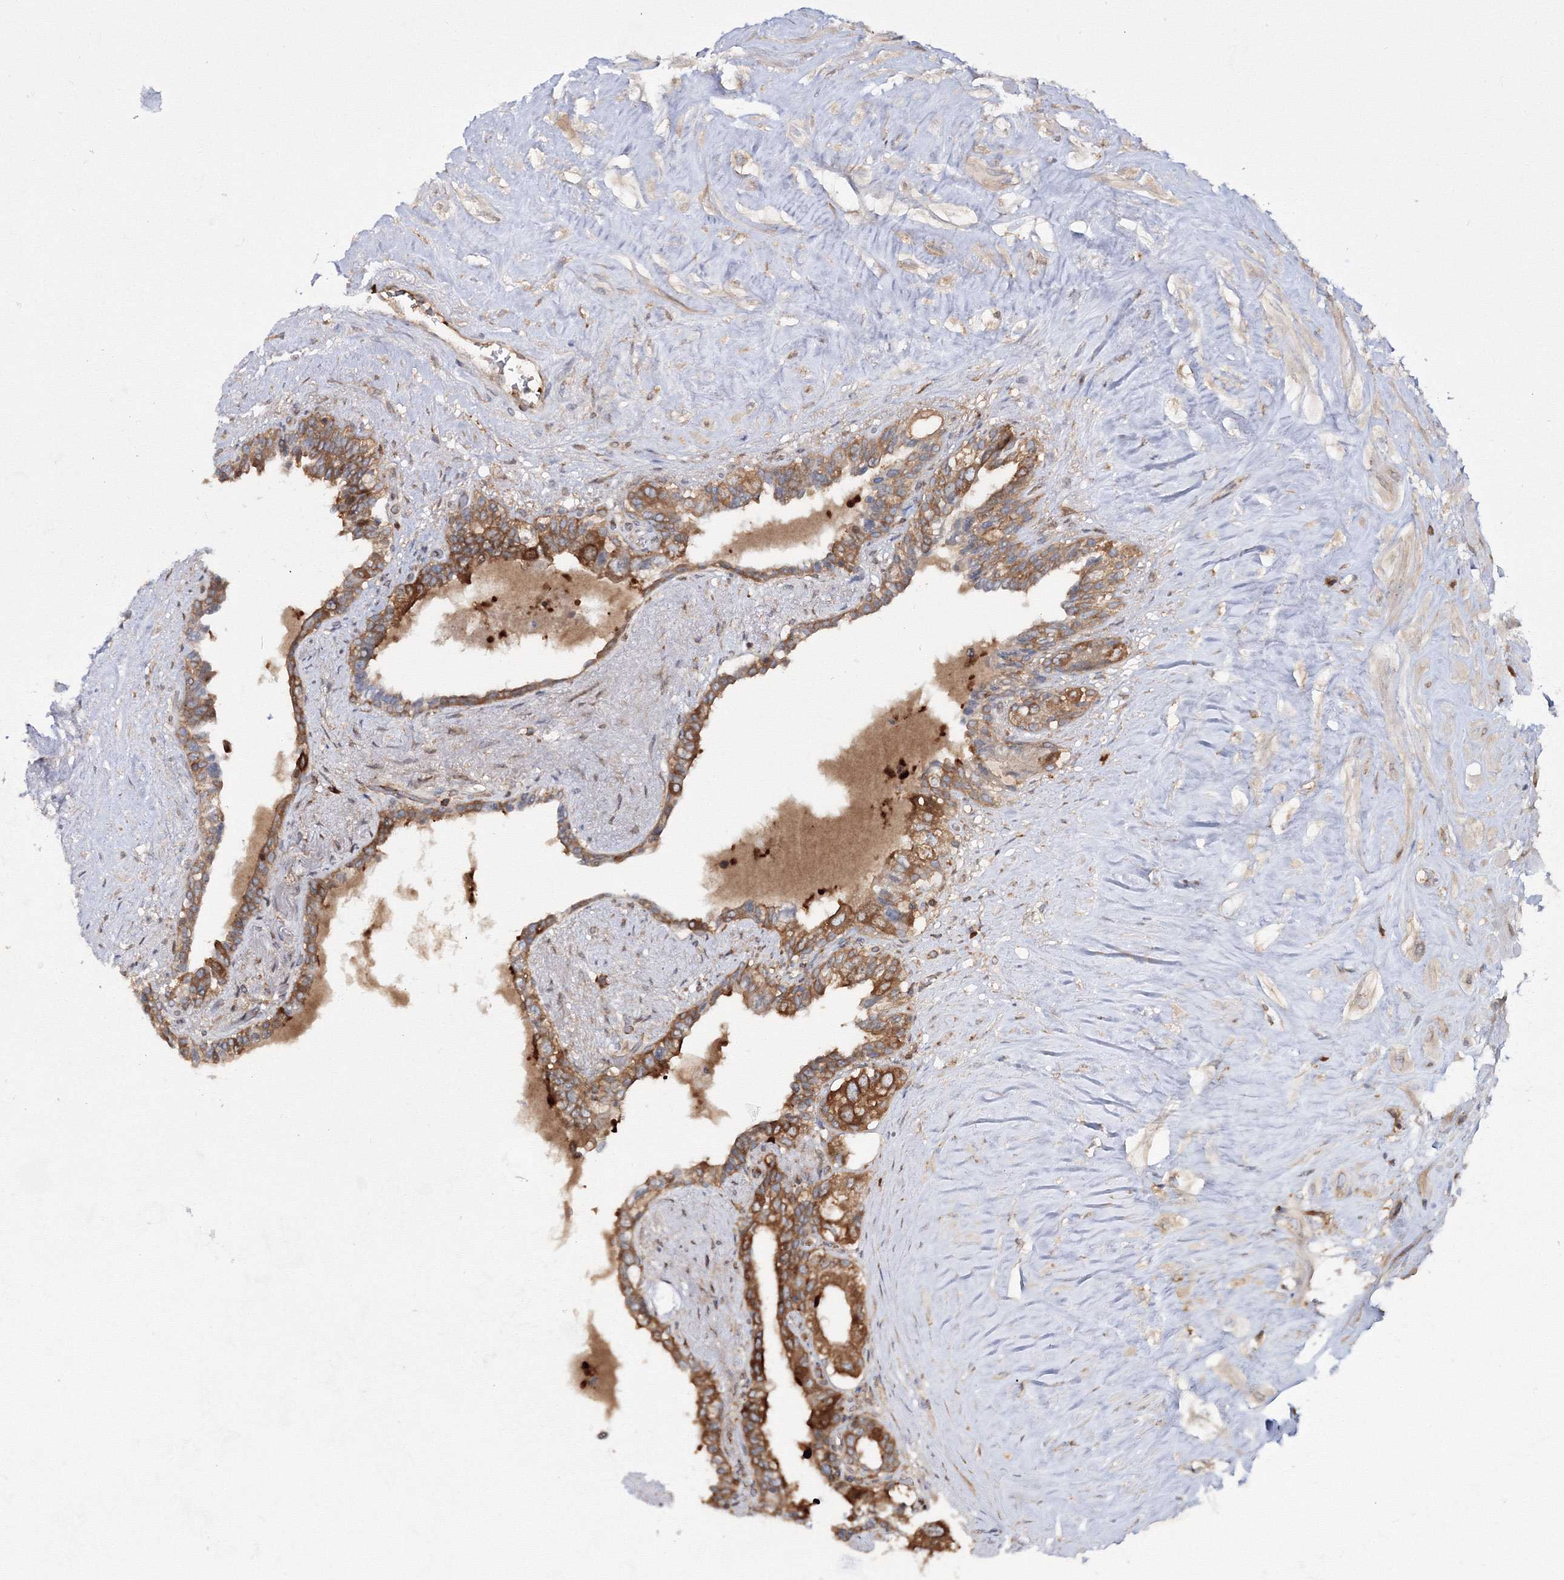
{"staining": {"intensity": "strong", "quantity": ">75%", "location": "cytoplasmic/membranous"}, "tissue": "seminal vesicle", "cell_type": "Glandular cells", "image_type": "normal", "snomed": [{"axis": "morphology", "description": "Normal tissue, NOS"}, {"axis": "topography", "description": "Seminal veicle"}], "caption": "The immunohistochemical stain shows strong cytoplasmic/membranous expression in glandular cells of unremarkable seminal vesicle. (Brightfield microscopy of DAB IHC at high magnification).", "gene": "HARS1", "patient": {"sex": "male", "age": 63}}